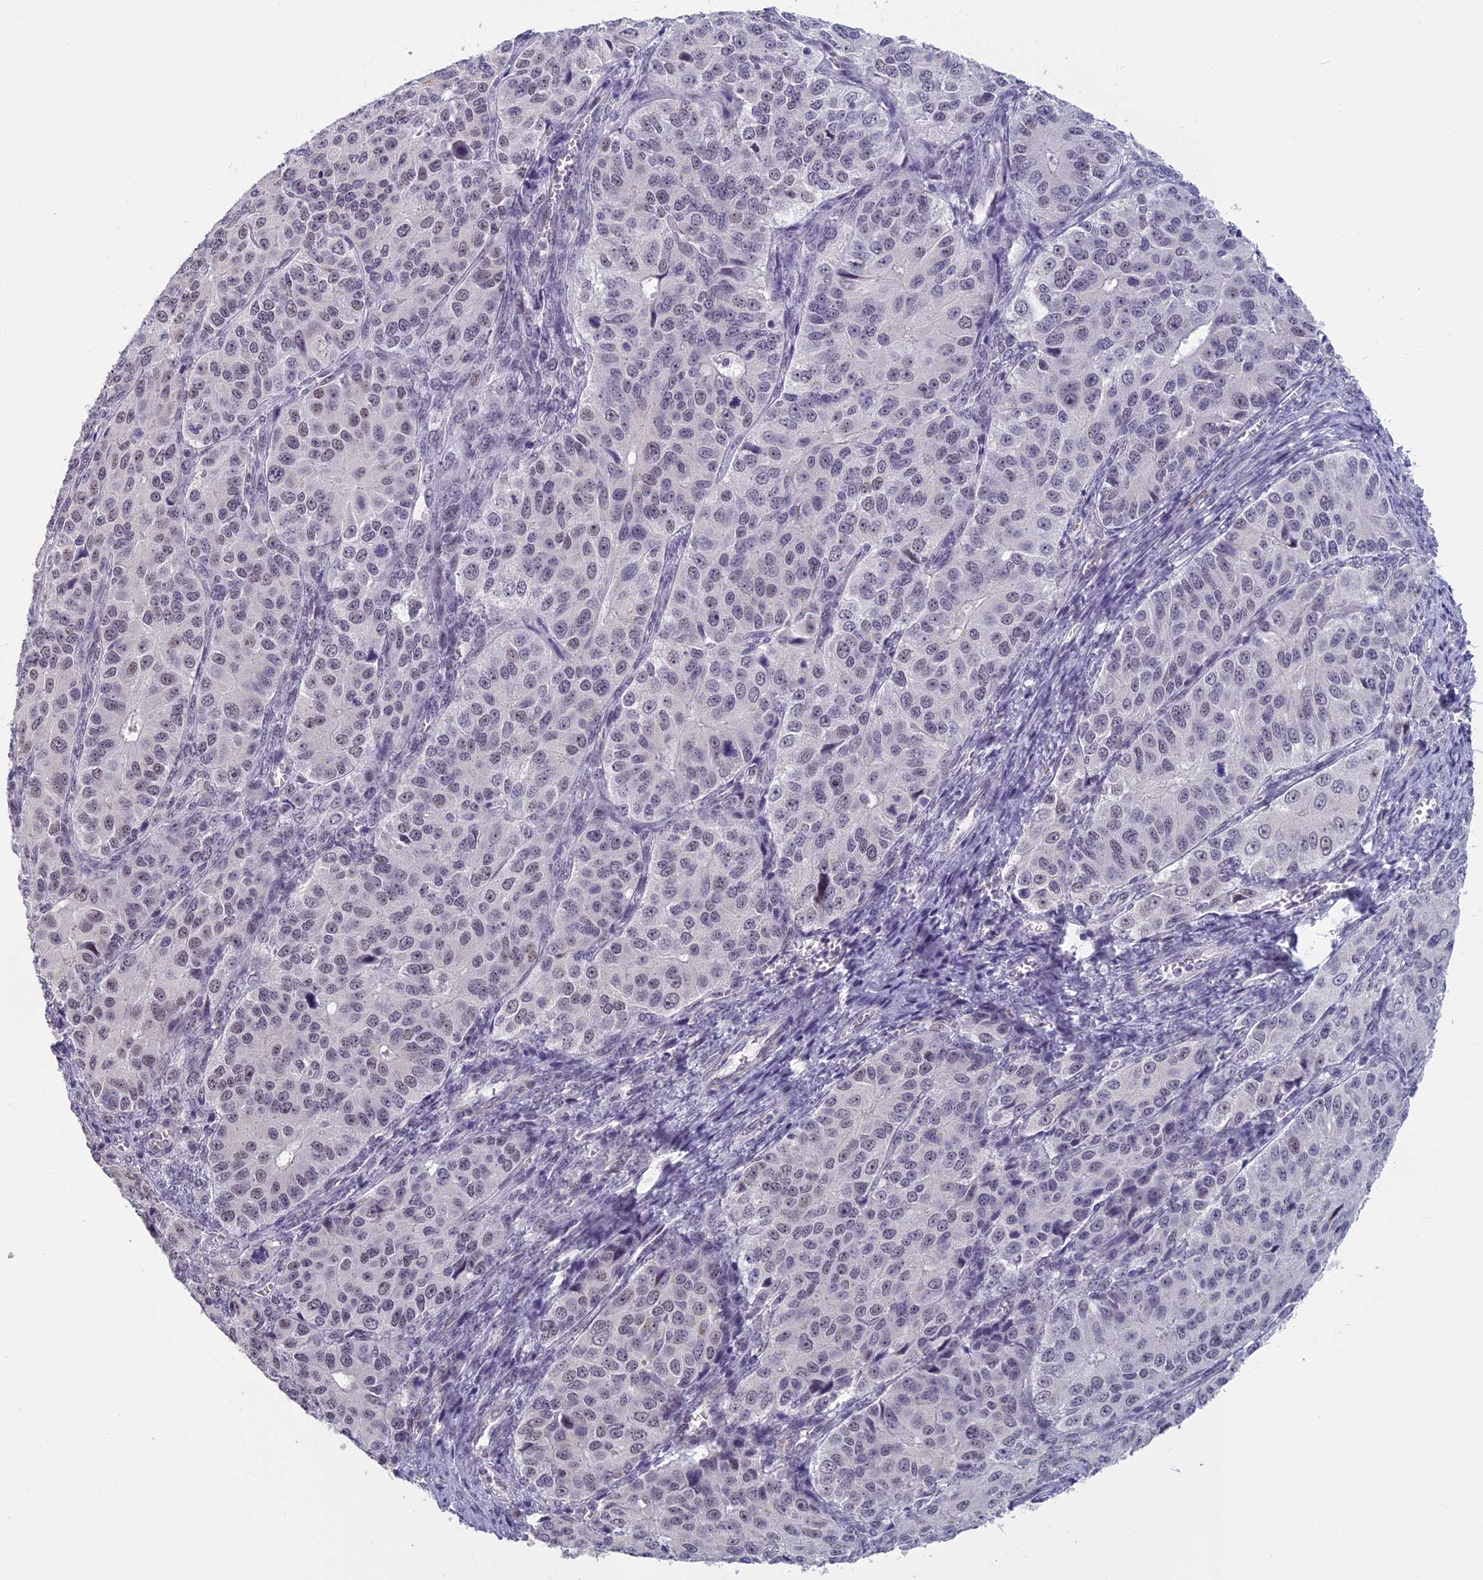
{"staining": {"intensity": "negative", "quantity": "none", "location": "none"}, "tissue": "ovarian cancer", "cell_type": "Tumor cells", "image_type": "cancer", "snomed": [{"axis": "morphology", "description": "Carcinoma, endometroid"}, {"axis": "topography", "description": "Ovary"}], "caption": "IHC of endometroid carcinoma (ovarian) reveals no staining in tumor cells. (DAB IHC, high magnification).", "gene": "MORF4L1", "patient": {"sex": "female", "age": 51}}